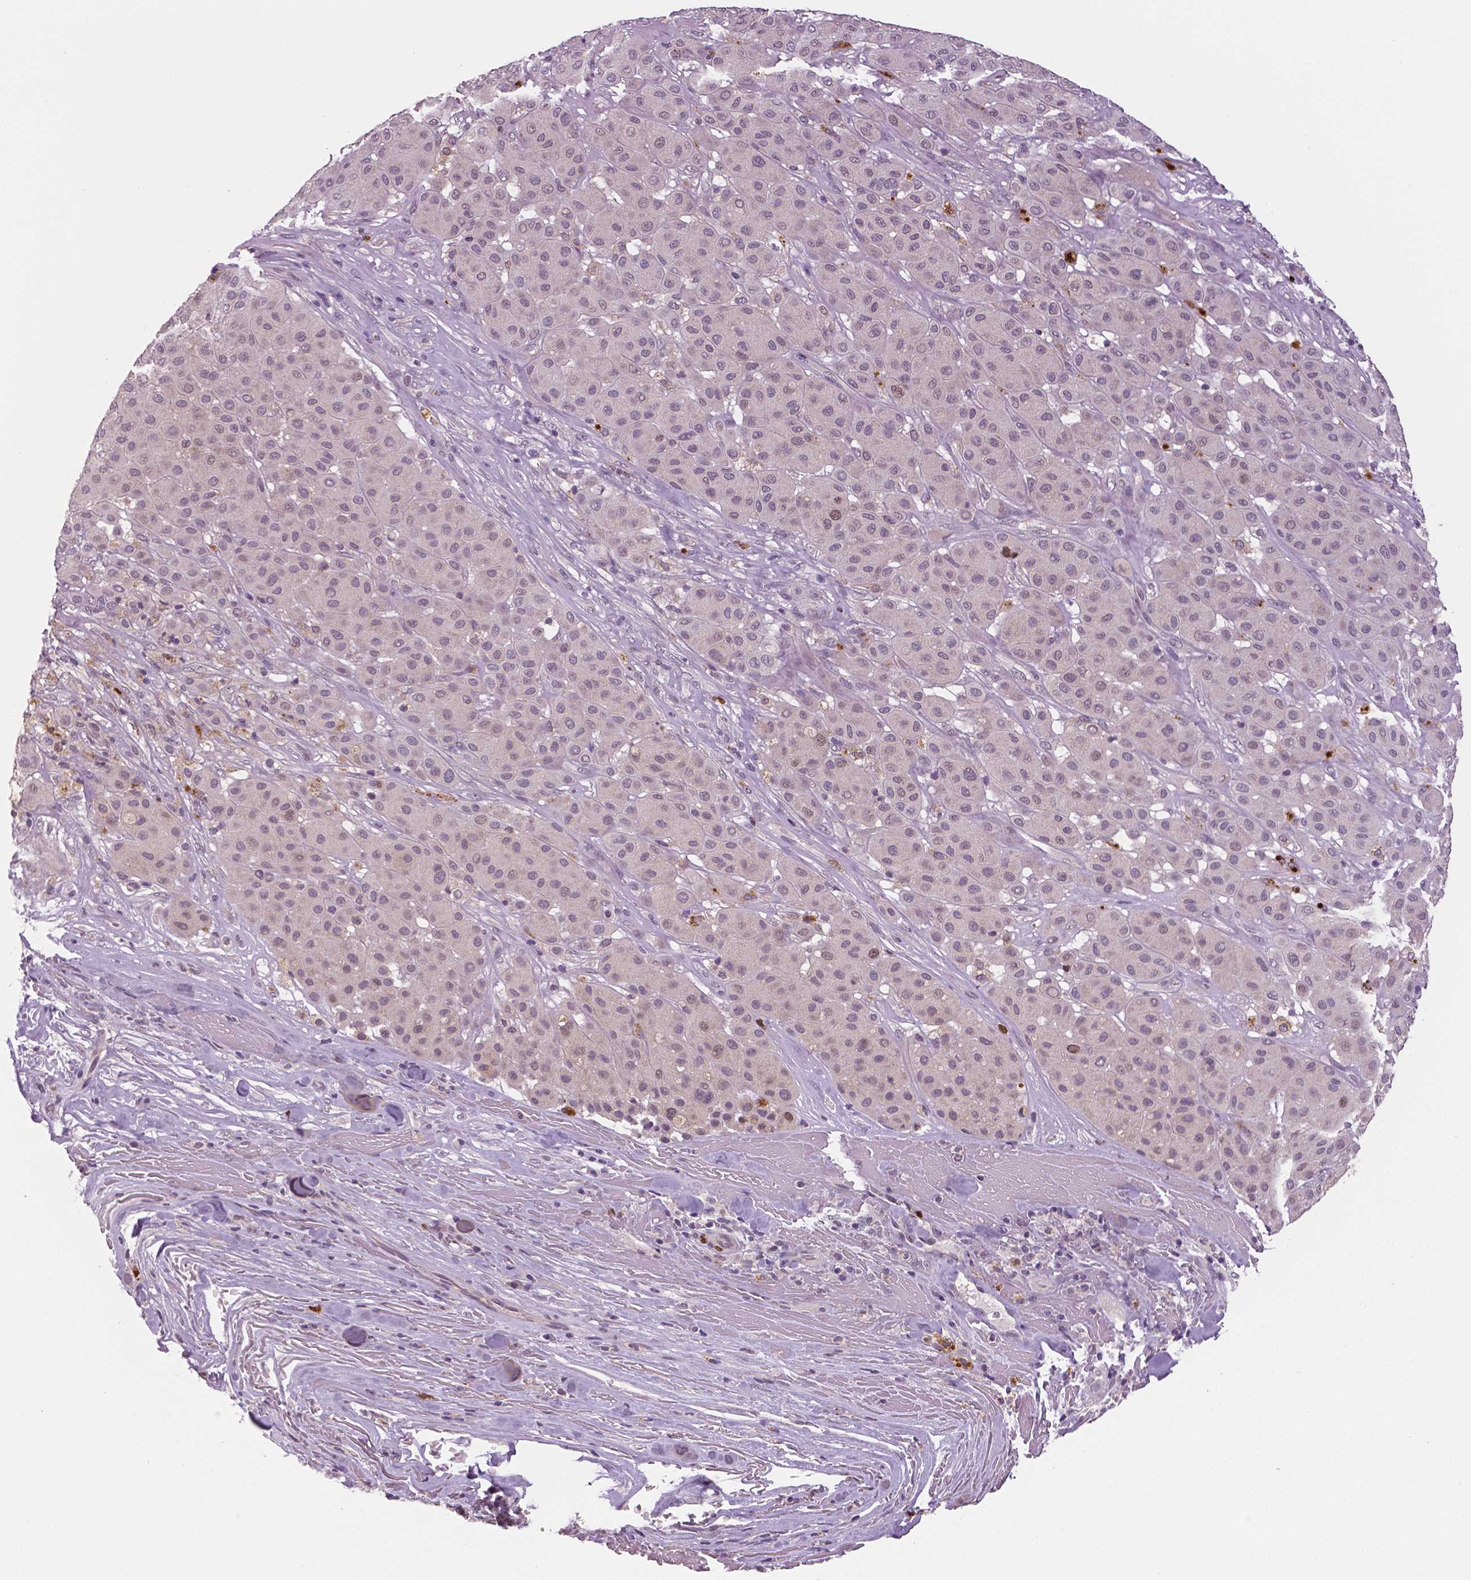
{"staining": {"intensity": "weak", "quantity": "<25%", "location": "nuclear"}, "tissue": "melanoma", "cell_type": "Tumor cells", "image_type": "cancer", "snomed": [{"axis": "morphology", "description": "Malignant melanoma, Metastatic site"}, {"axis": "topography", "description": "Smooth muscle"}], "caption": "Melanoma stained for a protein using immunohistochemistry (IHC) shows no expression tumor cells.", "gene": "MKI67", "patient": {"sex": "male", "age": 41}}